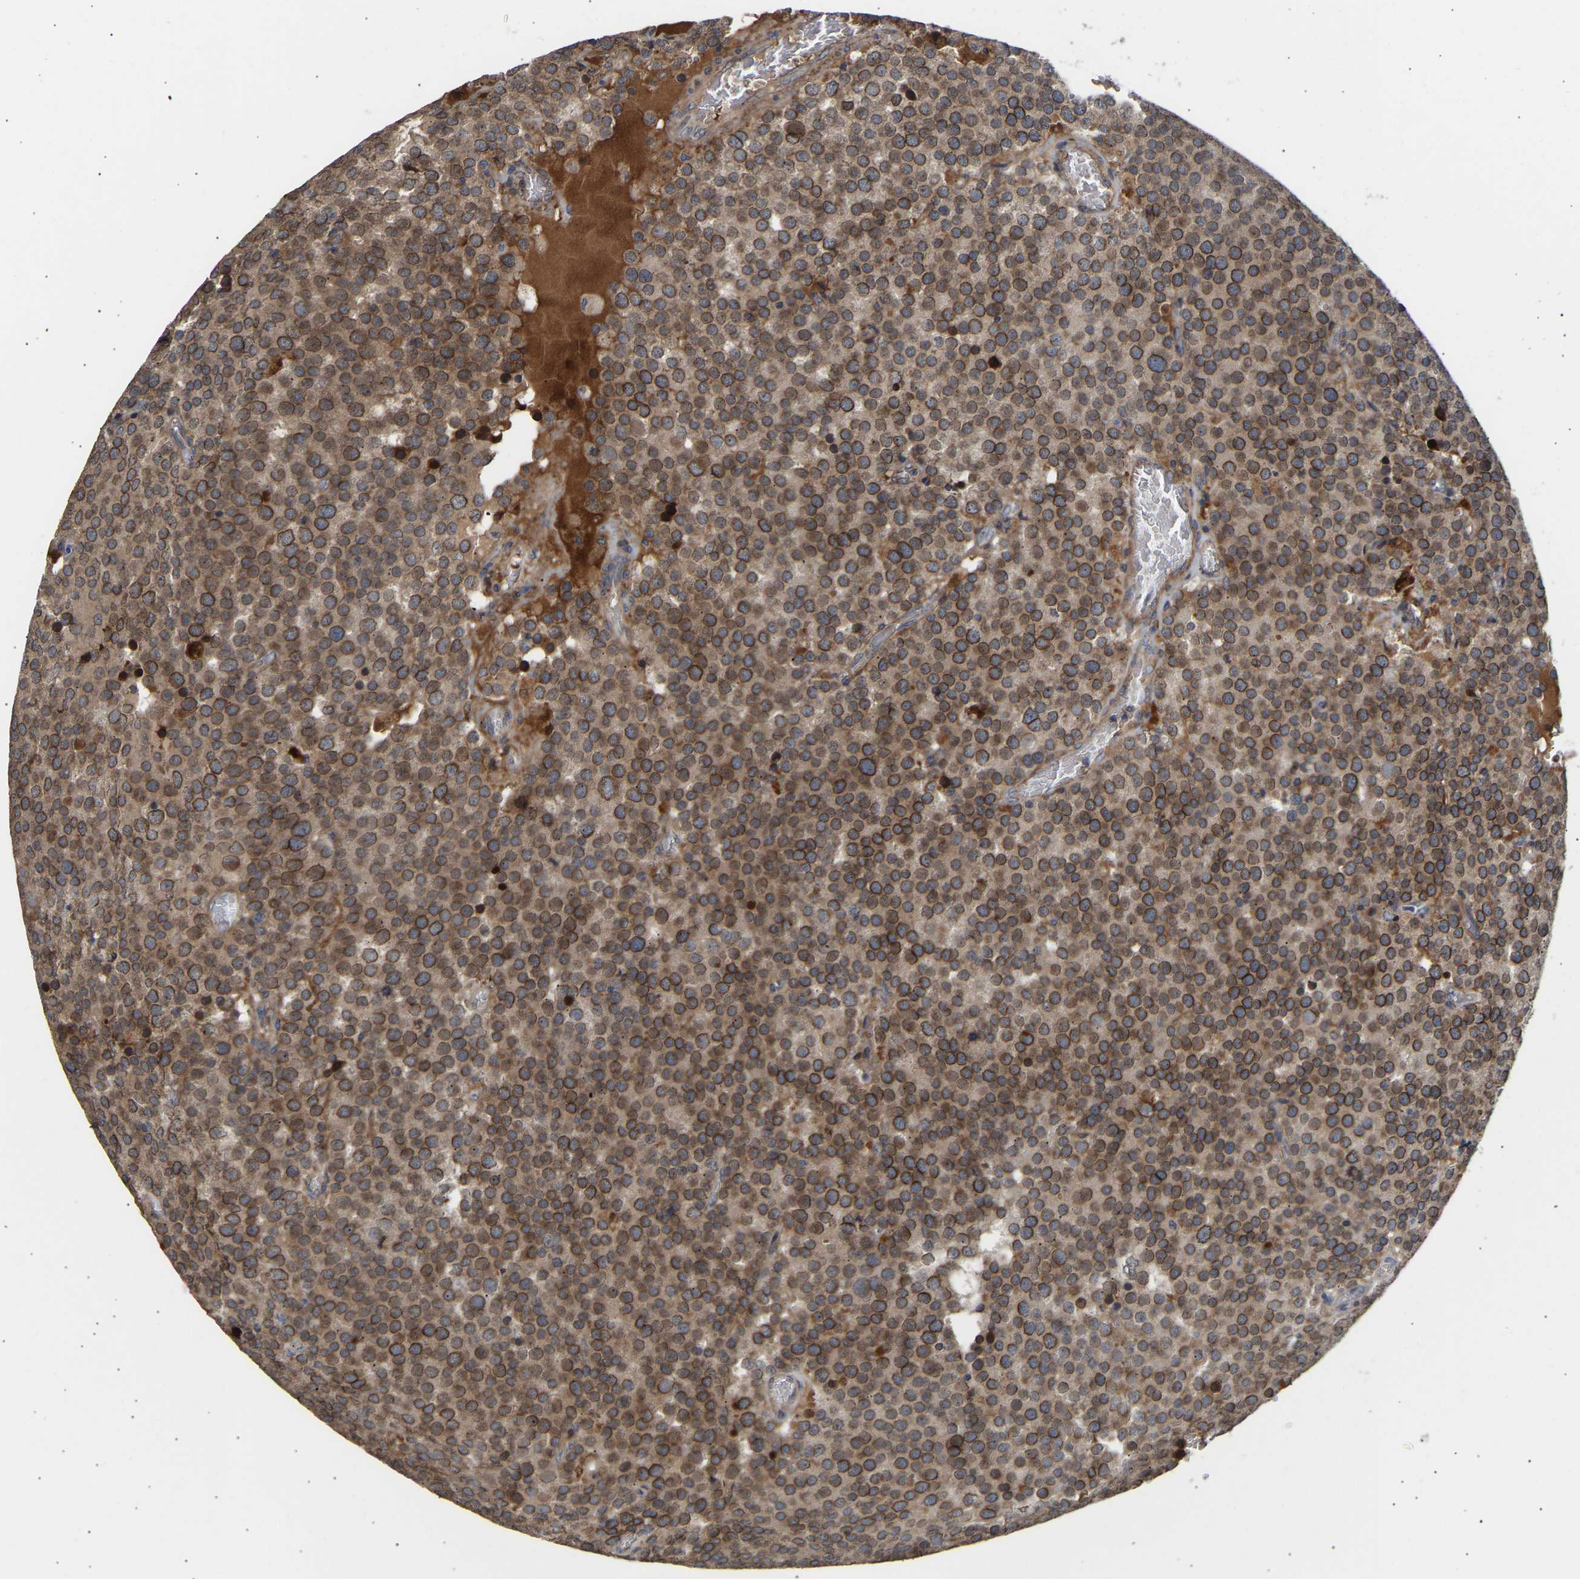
{"staining": {"intensity": "moderate", "quantity": ">75%", "location": "cytoplasmic/membranous"}, "tissue": "testis cancer", "cell_type": "Tumor cells", "image_type": "cancer", "snomed": [{"axis": "morphology", "description": "Normal tissue, NOS"}, {"axis": "morphology", "description": "Seminoma, NOS"}, {"axis": "topography", "description": "Testis"}], "caption": "Testis cancer (seminoma) tissue exhibits moderate cytoplasmic/membranous staining in about >75% of tumor cells, visualized by immunohistochemistry.", "gene": "KASH5", "patient": {"sex": "male", "age": 71}}